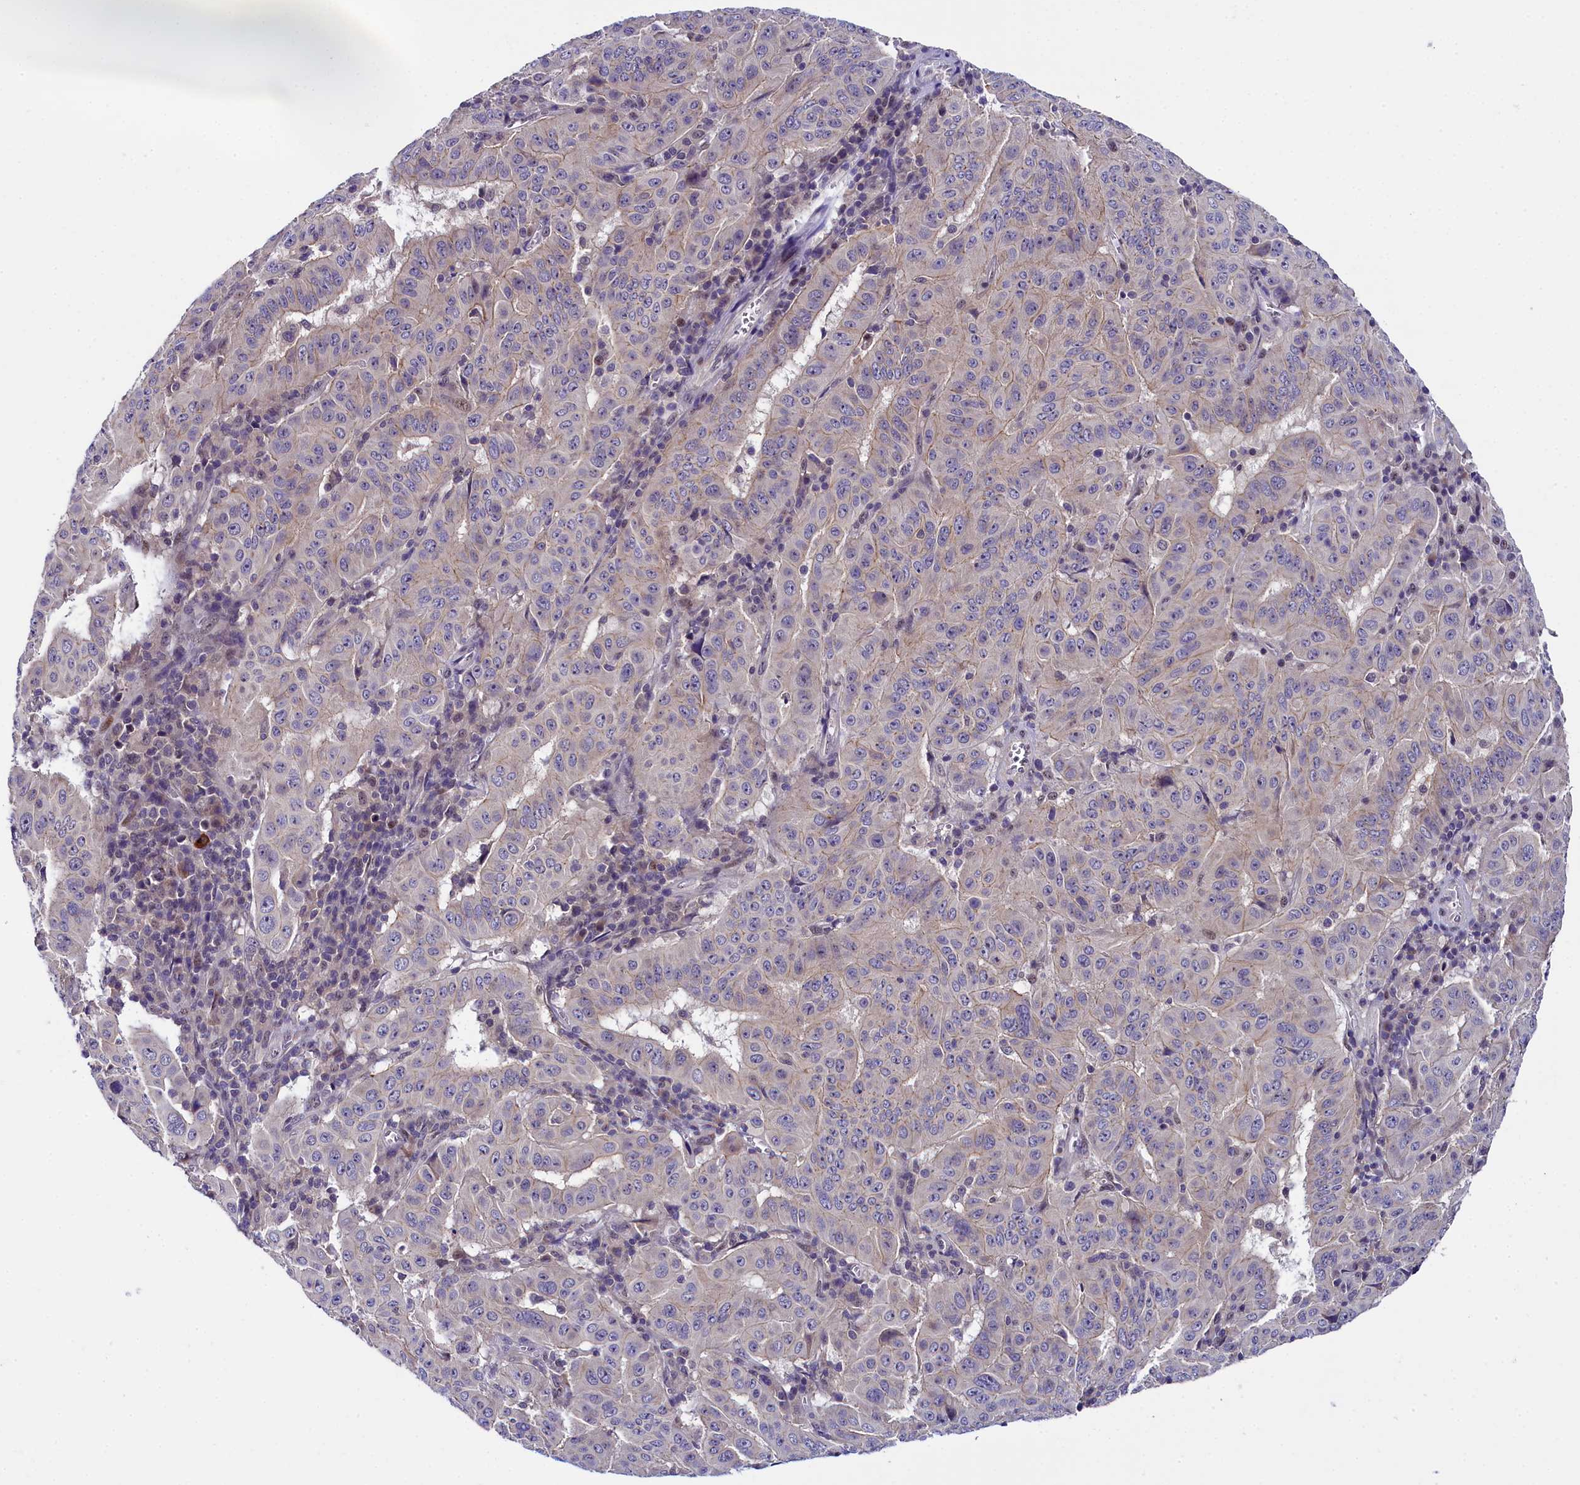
{"staining": {"intensity": "negative", "quantity": "none", "location": "none"}, "tissue": "pancreatic cancer", "cell_type": "Tumor cells", "image_type": "cancer", "snomed": [{"axis": "morphology", "description": "Adenocarcinoma, NOS"}, {"axis": "topography", "description": "Pancreas"}], "caption": "IHC of human pancreatic cancer demonstrates no staining in tumor cells. Brightfield microscopy of IHC stained with DAB (3,3'-diaminobenzidine) (brown) and hematoxylin (blue), captured at high magnification.", "gene": "ENKD1", "patient": {"sex": "male", "age": 63}}